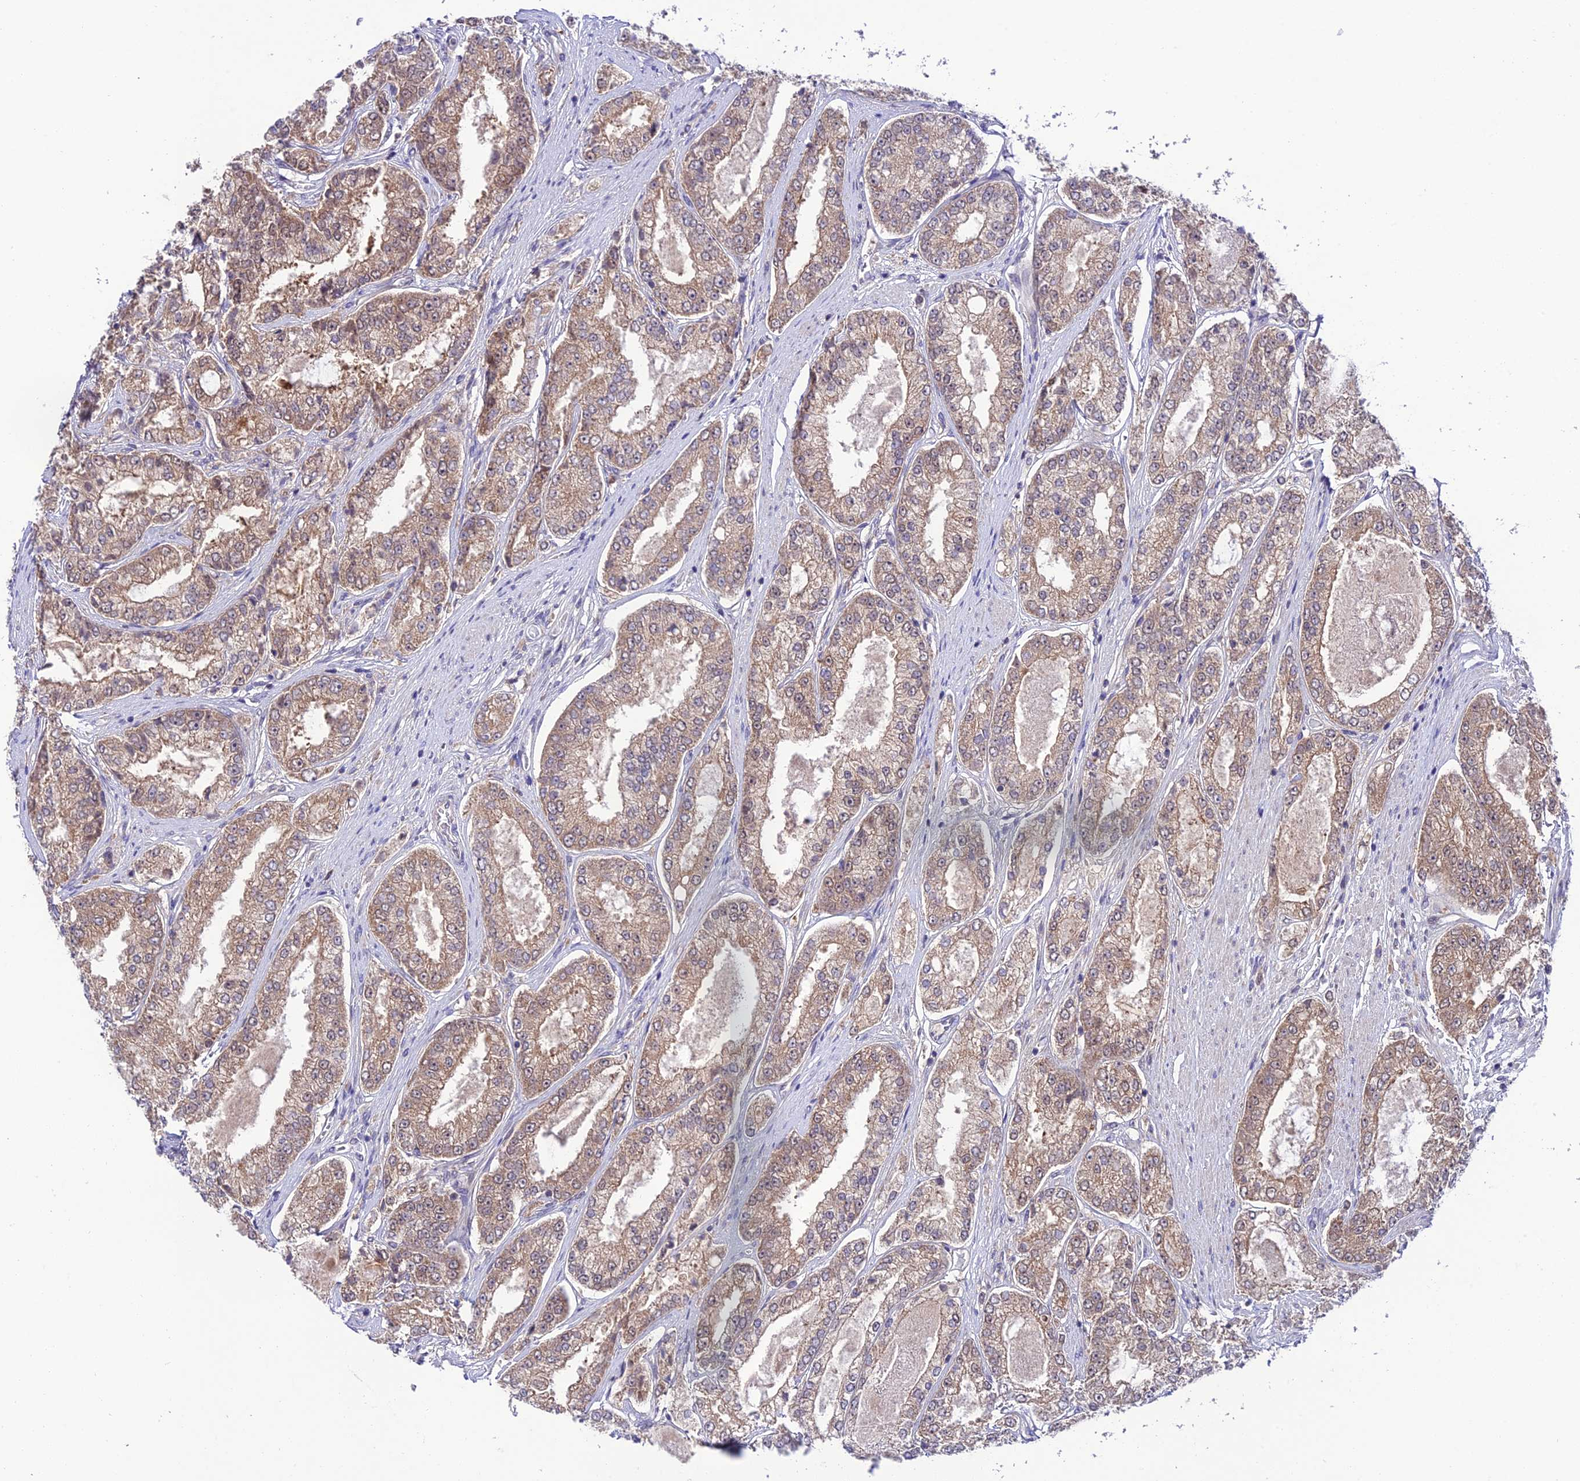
{"staining": {"intensity": "weak", "quantity": ">75%", "location": "cytoplasmic/membranous"}, "tissue": "prostate cancer", "cell_type": "Tumor cells", "image_type": "cancer", "snomed": [{"axis": "morphology", "description": "Adenocarcinoma, High grade"}, {"axis": "topography", "description": "Prostate"}], "caption": "An immunohistochemistry (IHC) photomicrograph of neoplastic tissue is shown. Protein staining in brown labels weak cytoplasmic/membranous positivity in prostate cancer within tumor cells.", "gene": "TRIM40", "patient": {"sex": "male", "age": 71}}